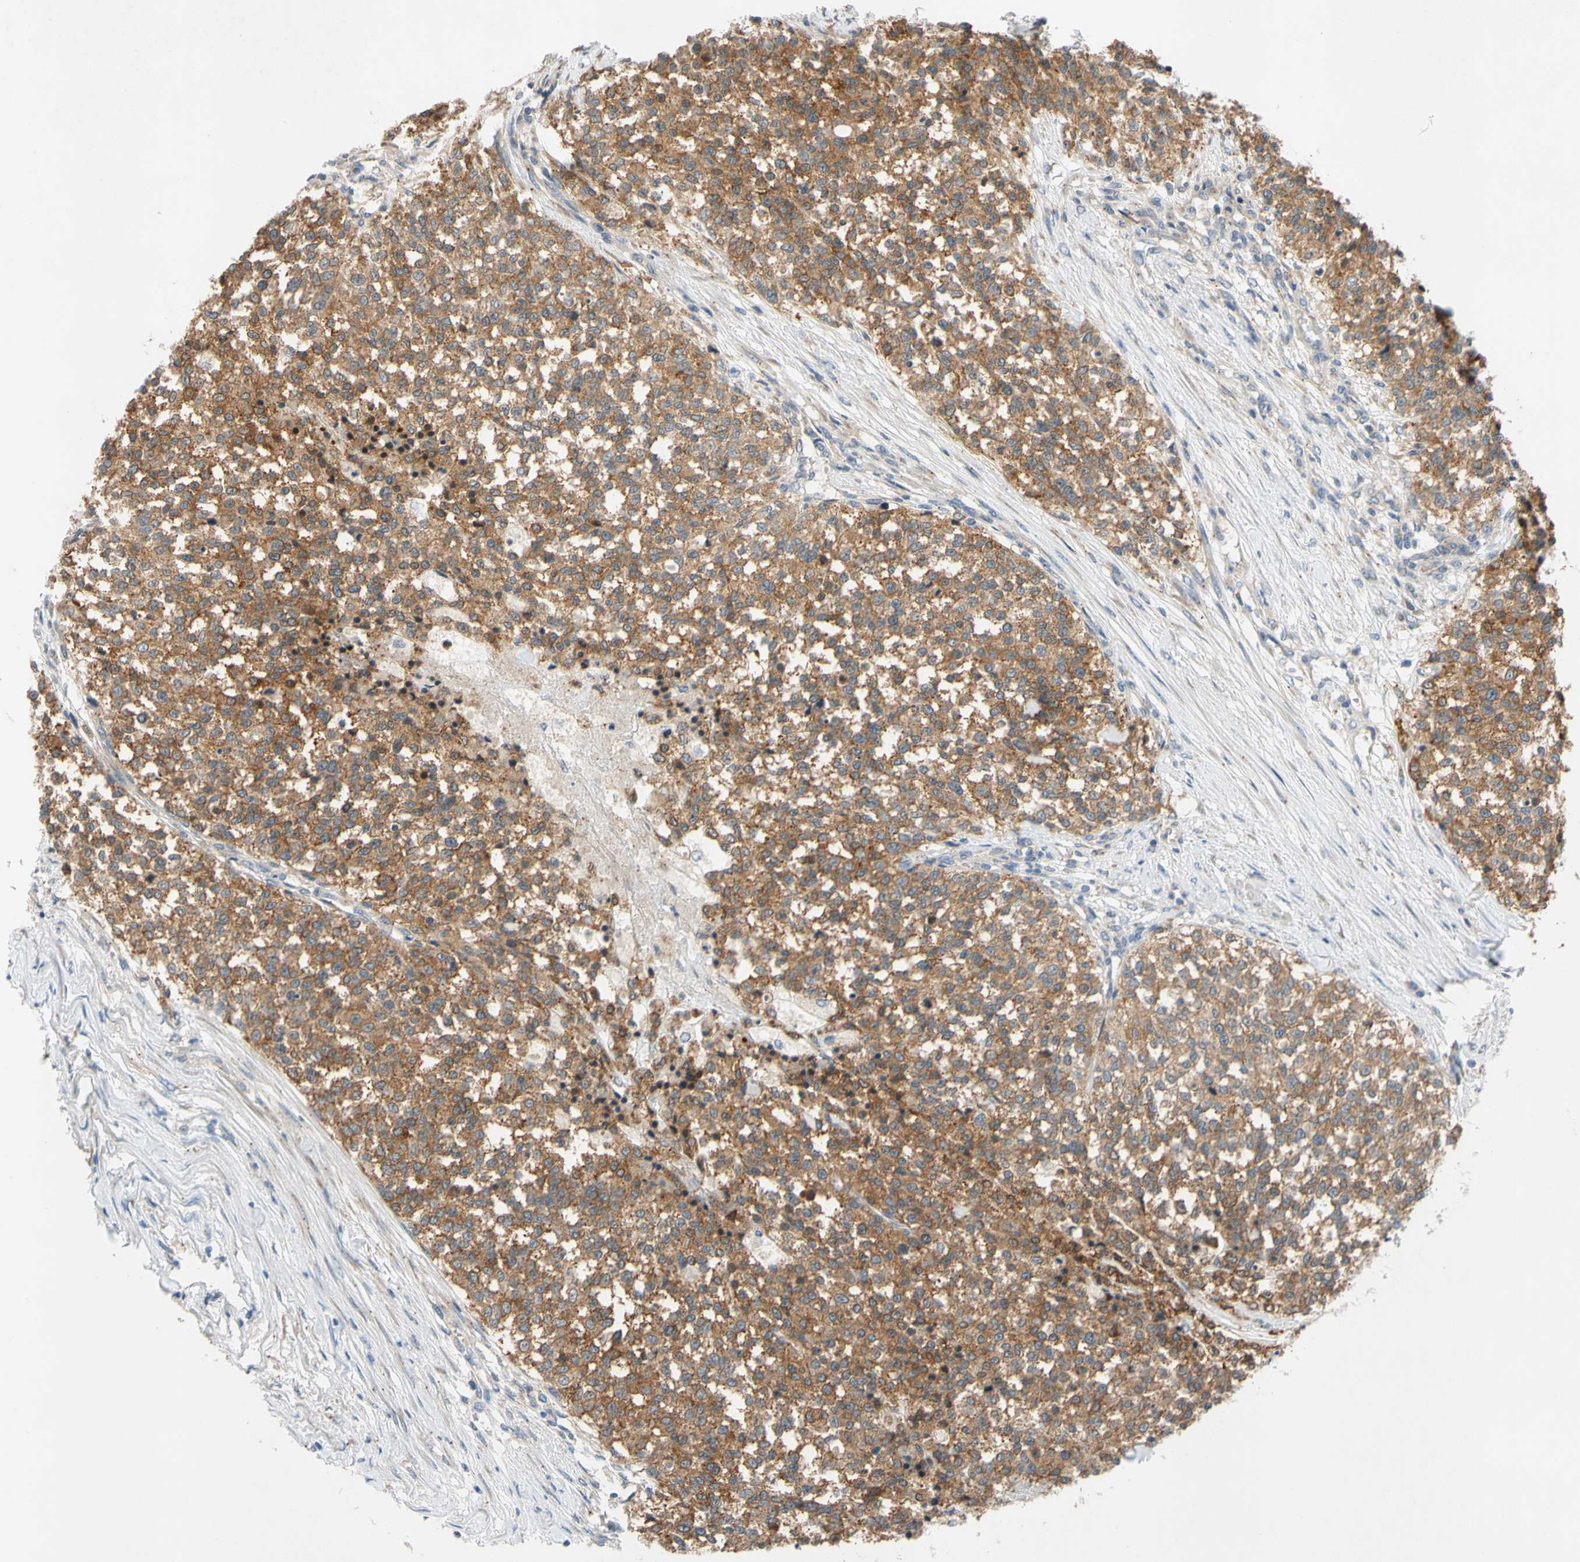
{"staining": {"intensity": "moderate", "quantity": ">75%", "location": "cytoplasmic/membranous"}, "tissue": "testis cancer", "cell_type": "Tumor cells", "image_type": "cancer", "snomed": [{"axis": "morphology", "description": "Seminoma, NOS"}, {"axis": "topography", "description": "Testis"}], "caption": "The photomicrograph exhibits staining of testis cancer, revealing moderate cytoplasmic/membranous protein staining (brown color) within tumor cells.", "gene": "ADD2", "patient": {"sex": "male", "age": 59}}